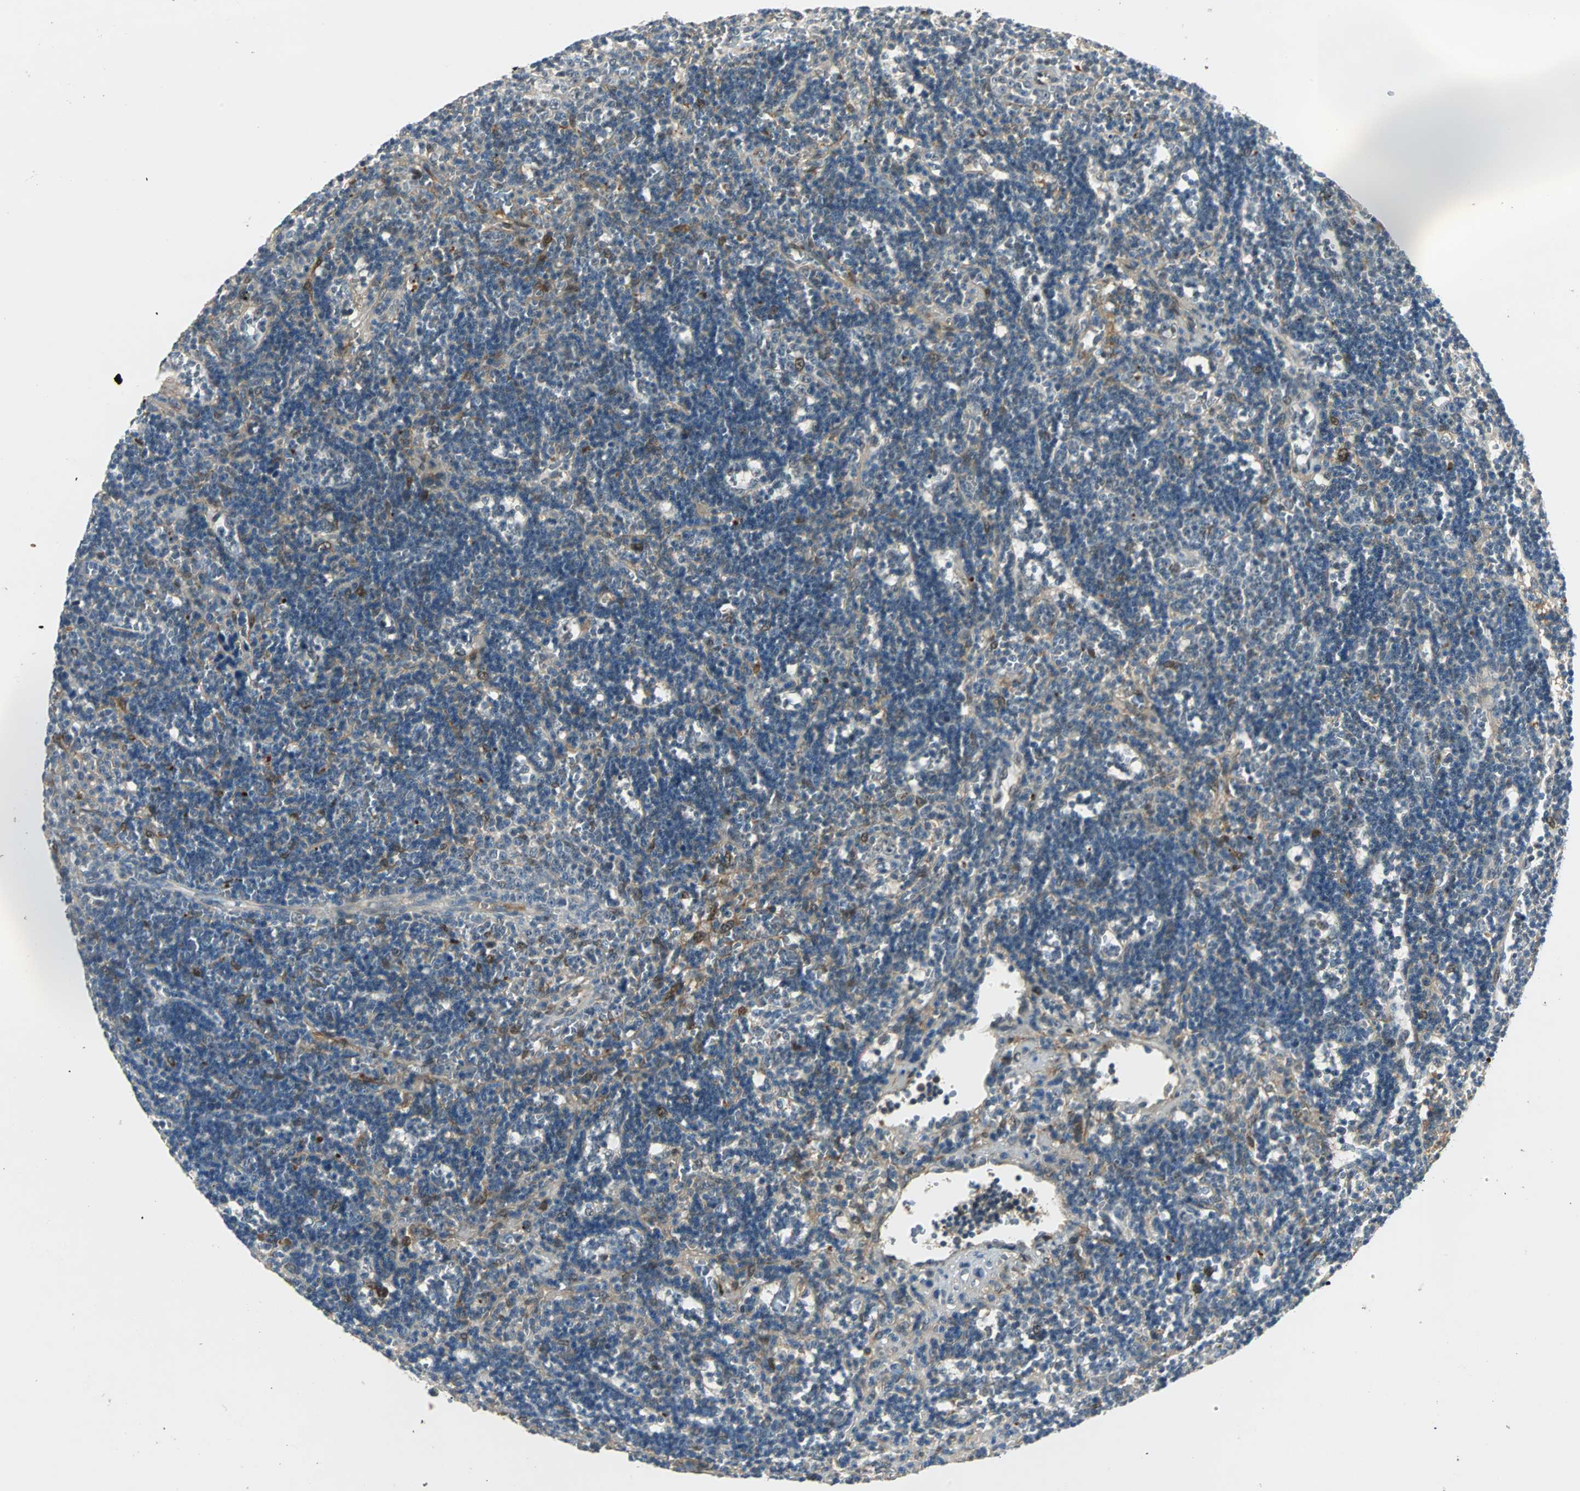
{"staining": {"intensity": "negative", "quantity": "none", "location": "none"}, "tissue": "lymphoma", "cell_type": "Tumor cells", "image_type": "cancer", "snomed": [{"axis": "morphology", "description": "Malignant lymphoma, non-Hodgkin's type, Low grade"}, {"axis": "topography", "description": "Spleen"}], "caption": "Immunohistochemistry (IHC) image of human lymphoma stained for a protein (brown), which displays no staining in tumor cells.", "gene": "FHL2", "patient": {"sex": "male", "age": 60}}